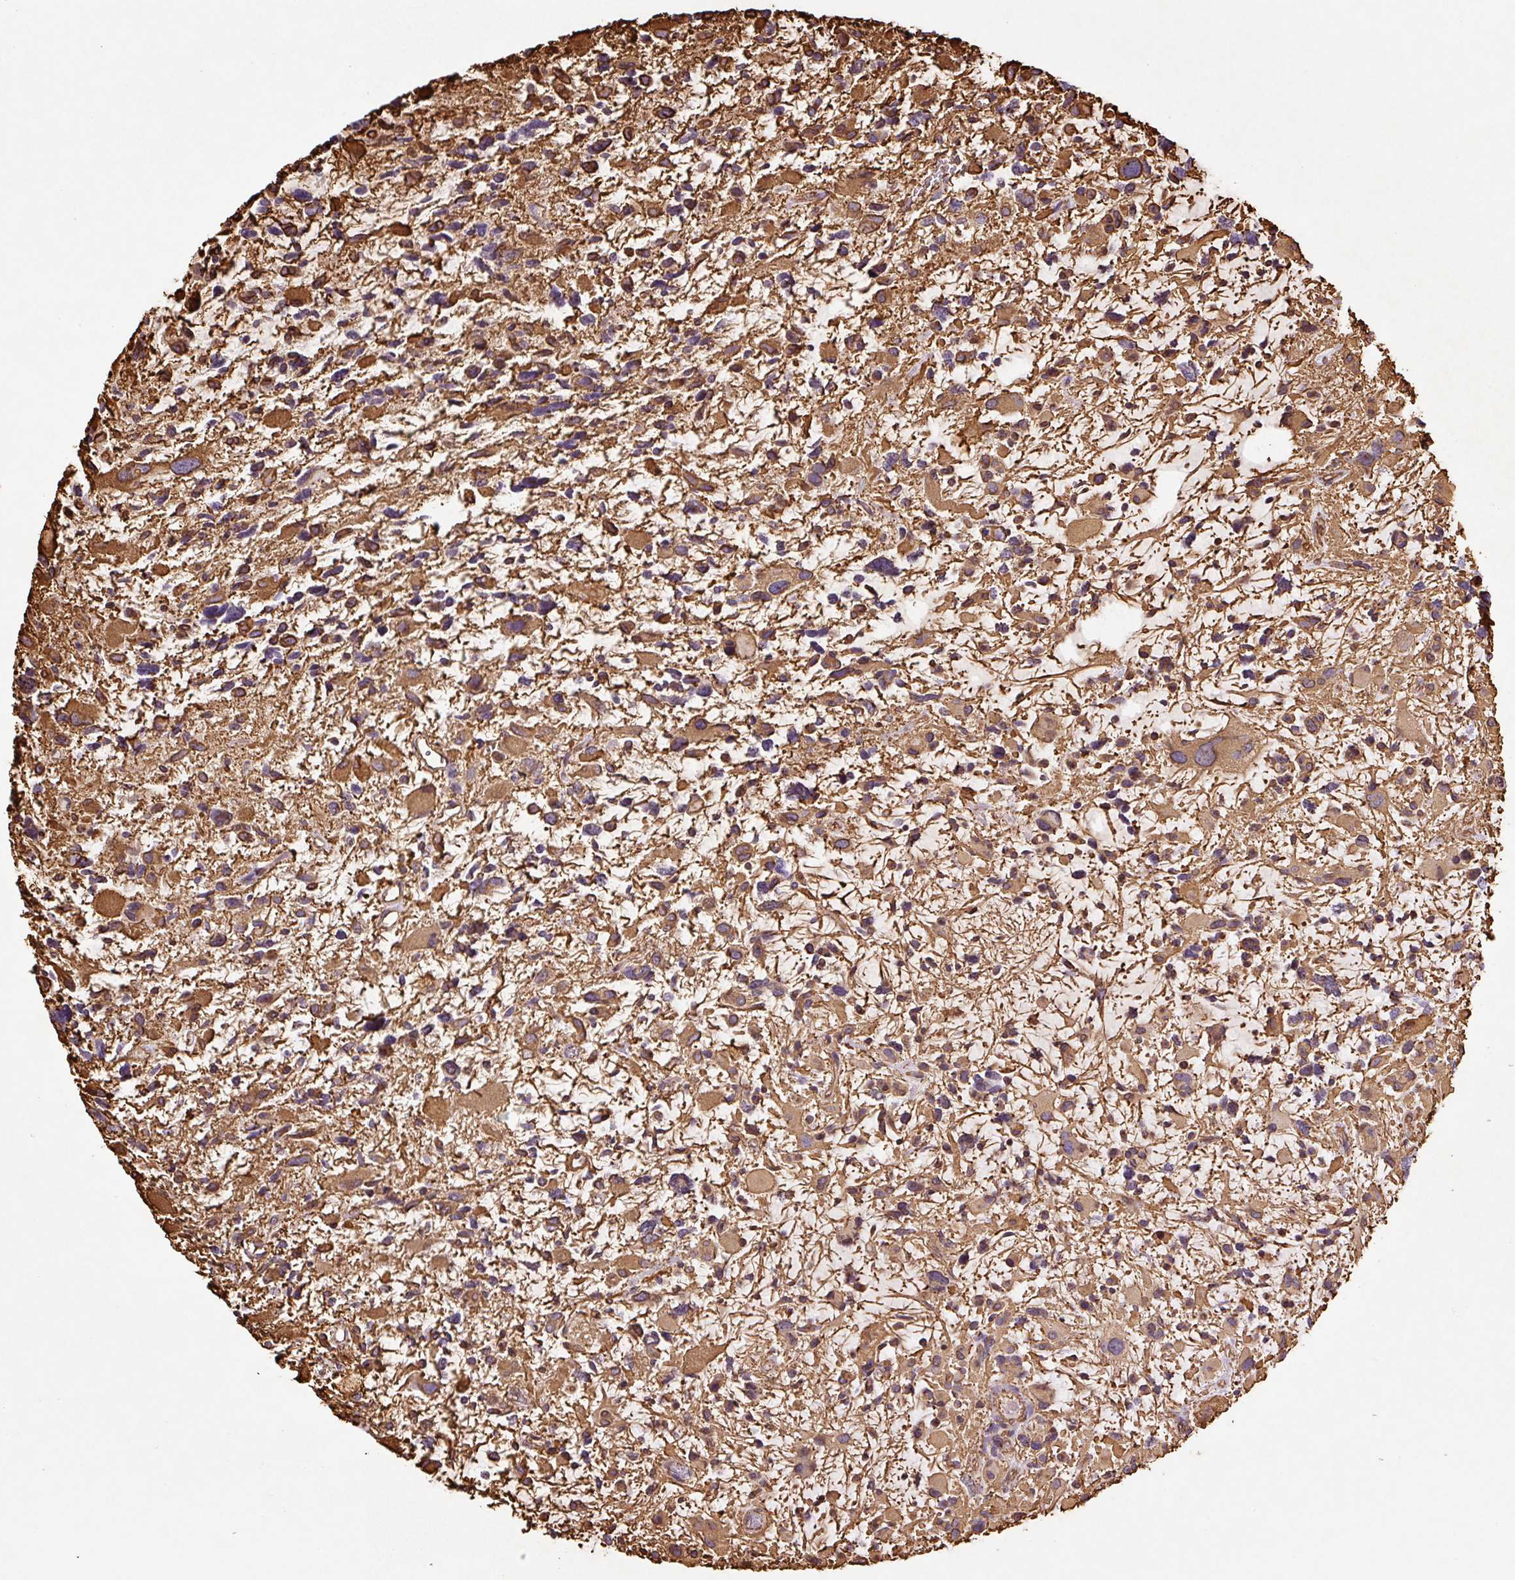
{"staining": {"intensity": "moderate", "quantity": "25%-75%", "location": "cytoplasmic/membranous"}, "tissue": "glioma", "cell_type": "Tumor cells", "image_type": "cancer", "snomed": [{"axis": "morphology", "description": "Glioma, malignant, High grade"}, {"axis": "topography", "description": "Brain"}], "caption": "Moderate cytoplasmic/membranous expression is seen in about 25%-75% of tumor cells in glioma.", "gene": "VIM", "patient": {"sex": "female", "age": 11}}